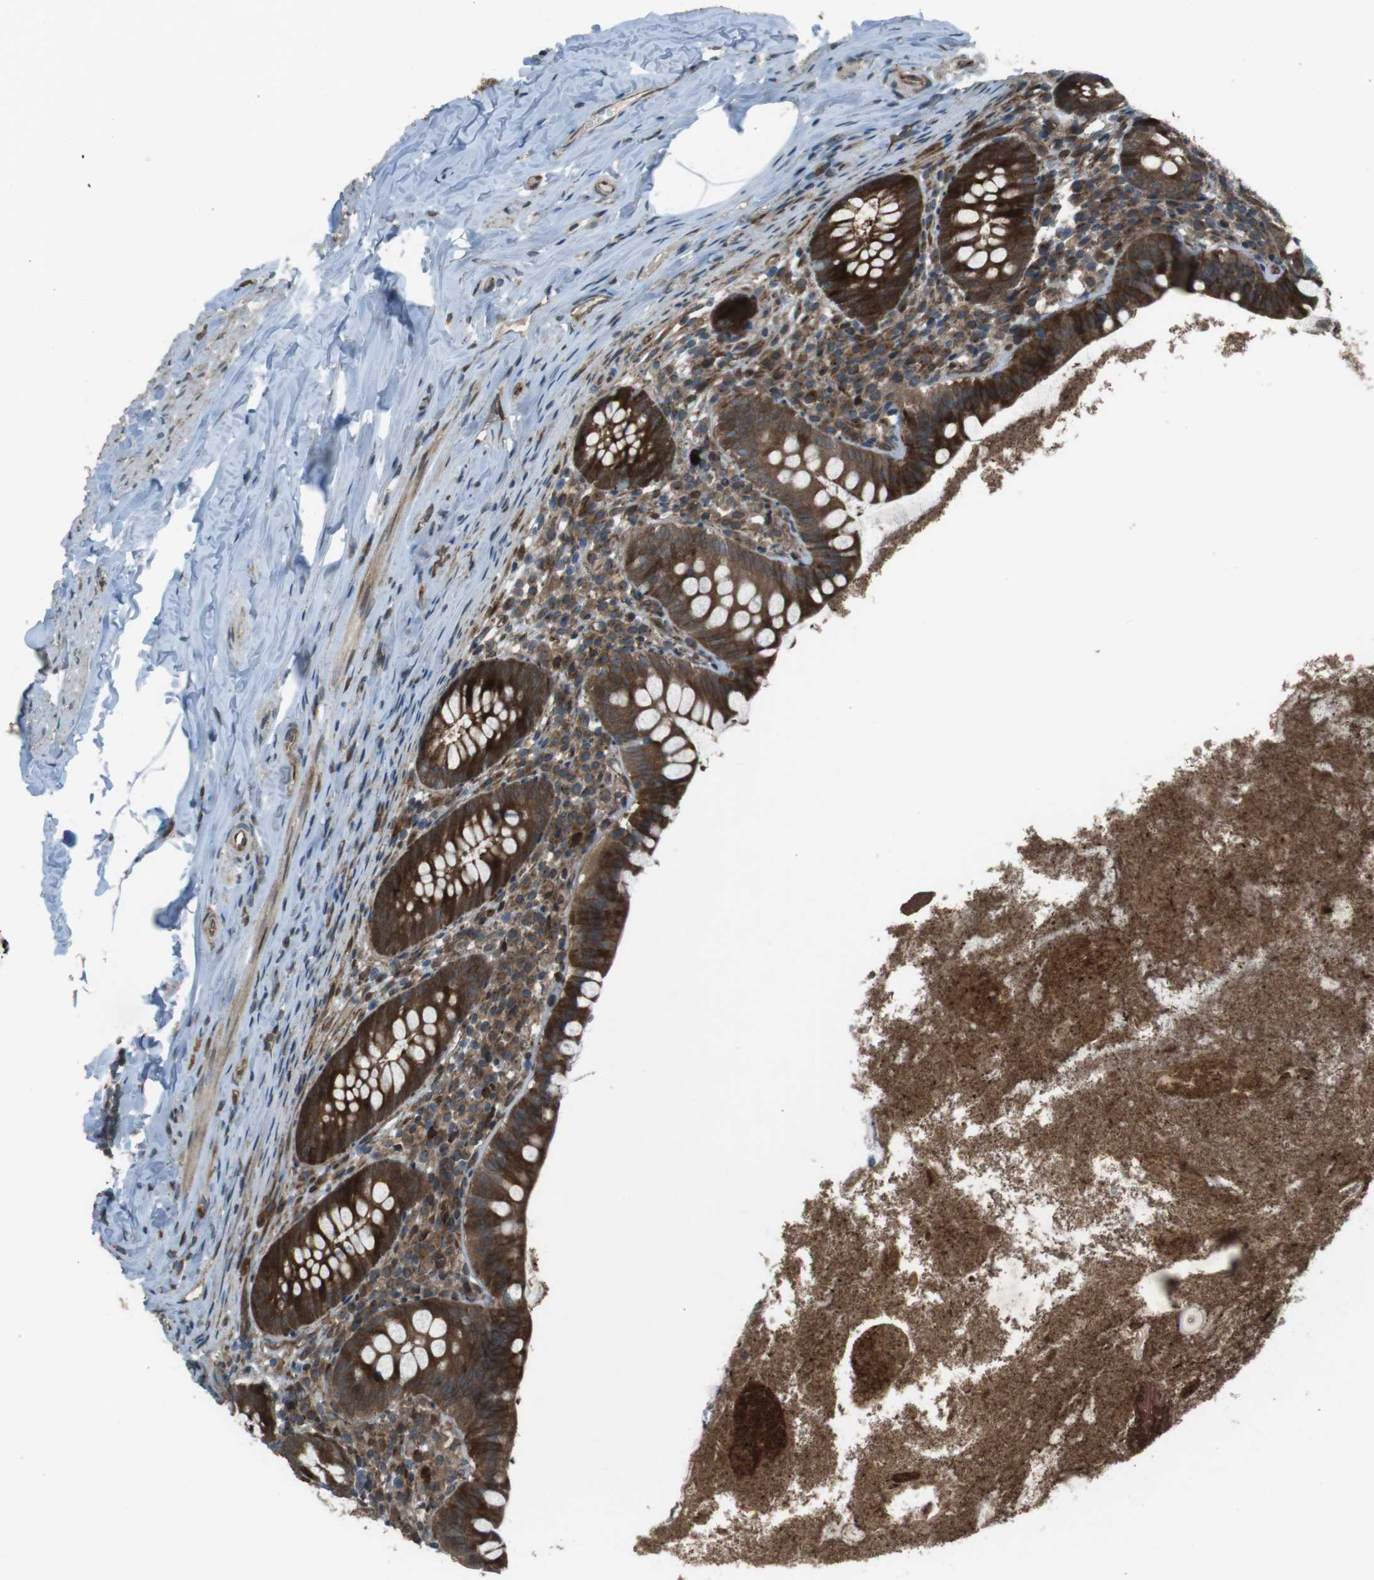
{"staining": {"intensity": "strong", "quantity": ">75%", "location": "cytoplasmic/membranous"}, "tissue": "appendix", "cell_type": "Glandular cells", "image_type": "normal", "snomed": [{"axis": "morphology", "description": "Normal tissue, NOS"}, {"axis": "topography", "description": "Appendix"}], "caption": "Brown immunohistochemical staining in normal human appendix shows strong cytoplasmic/membranous positivity in approximately >75% of glandular cells. The protein is stained brown, and the nuclei are stained in blue (DAB IHC with brightfield microscopy, high magnification).", "gene": "ZNF330", "patient": {"sex": "male", "age": 52}}